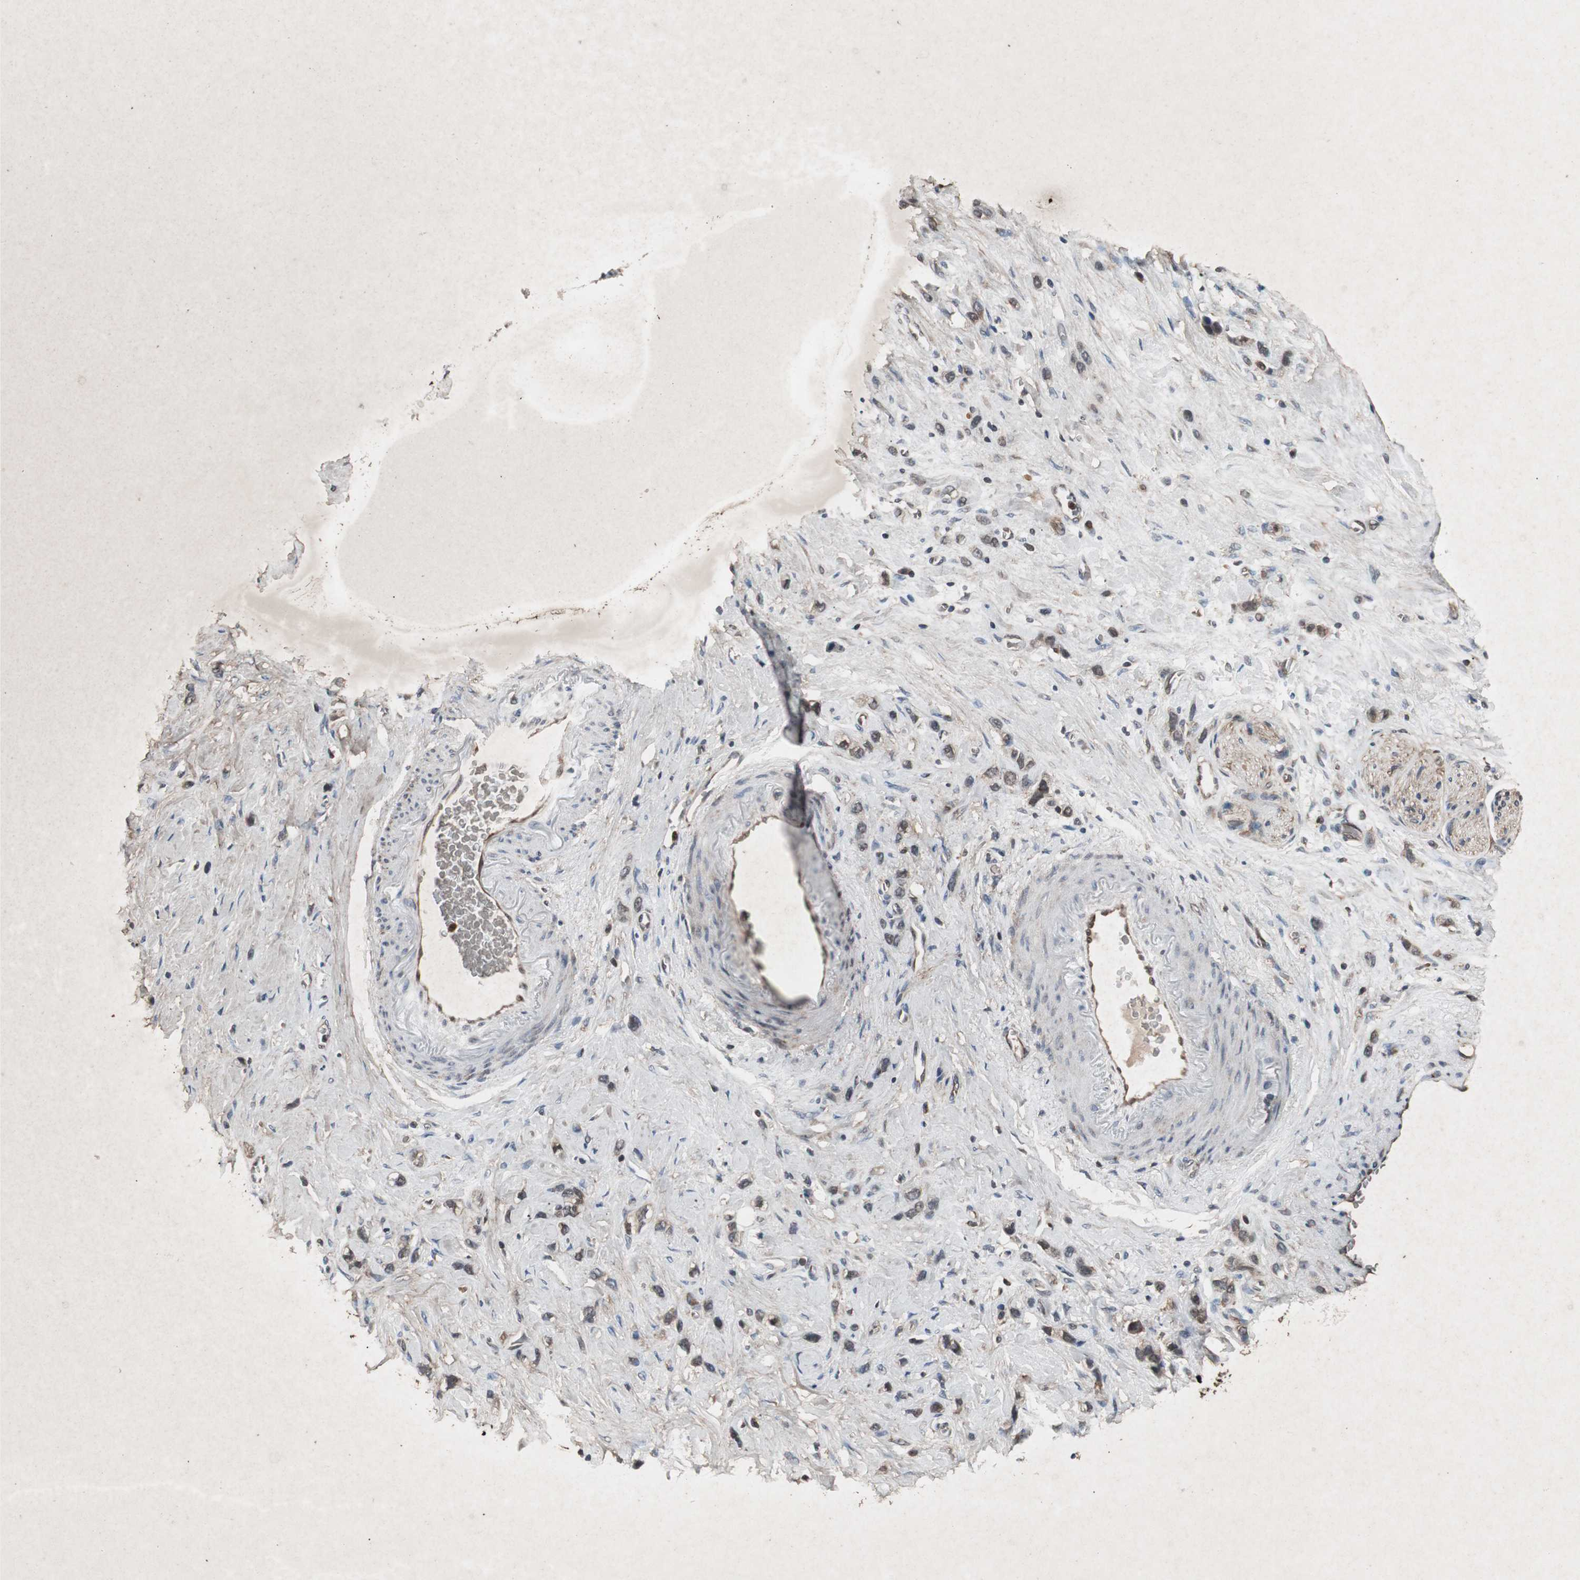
{"staining": {"intensity": "moderate", "quantity": "25%-75%", "location": "cytoplasmic/membranous"}, "tissue": "stomach cancer", "cell_type": "Tumor cells", "image_type": "cancer", "snomed": [{"axis": "morphology", "description": "Normal tissue, NOS"}, {"axis": "morphology", "description": "Adenocarcinoma, NOS"}, {"axis": "morphology", "description": "Adenocarcinoma, High grade"}, {"axis": "topography", "description": "Stomach, upper"}, {"axis": "topography", "description": "Stomach"}], "caption": "Adenocarcinoma (stomach) stained for a protein exhibits moderate cytoplasmic/membranous positivity in tumor cells.", "gene": "ZSCAN22", "patient": {"sex": "female", "age": 65}}